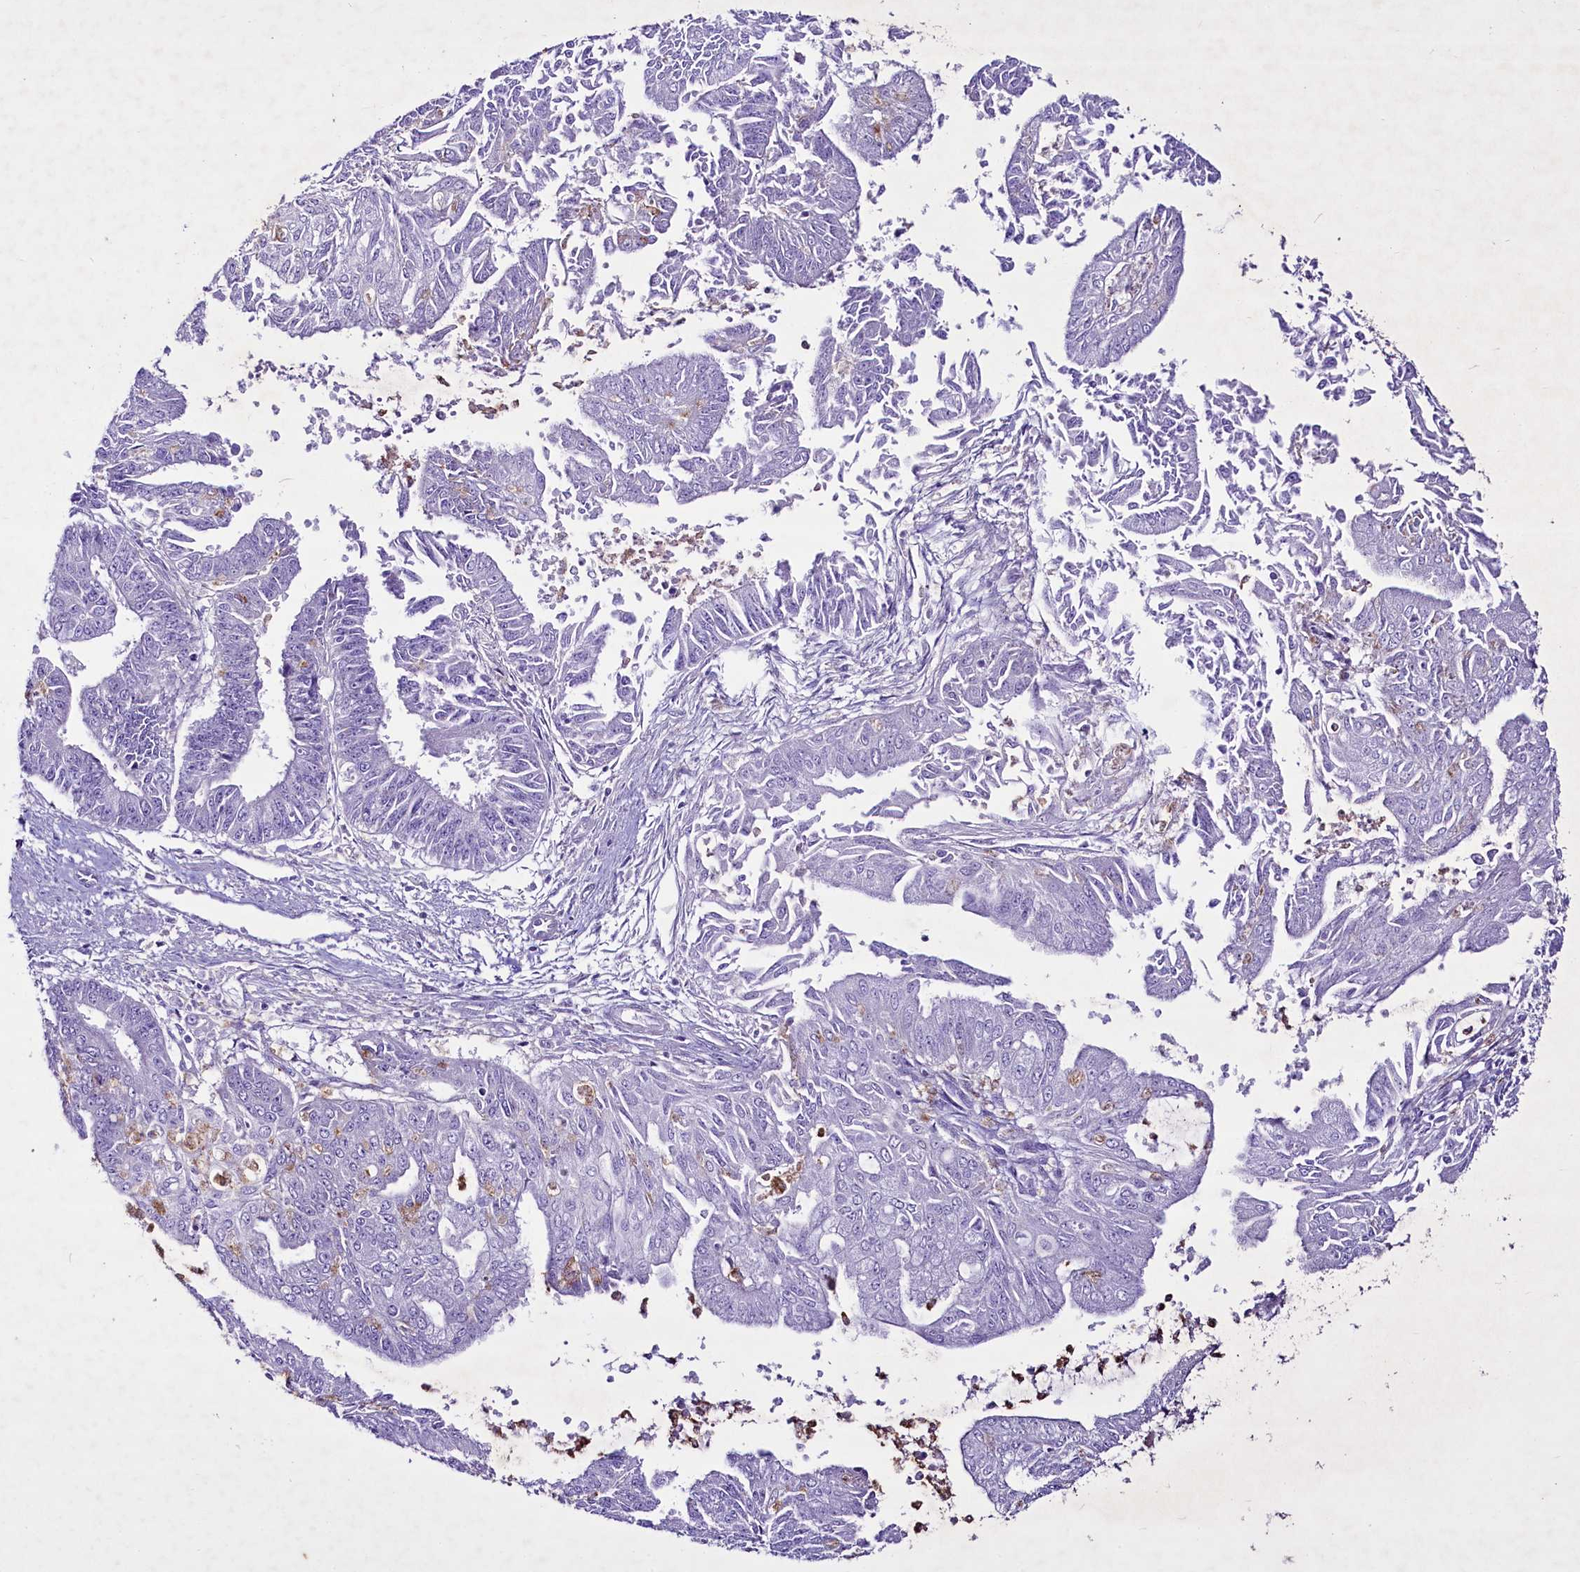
{"staining": {"intensity": "negative", "quantity": "none", "location": "none"}, "tissue": "endometrial cancer", "cell_type": "Tumor cells", "image_type": "cancer", "snomed": [{"axis": "morphology", "description": "Adenocarcinoma, NOS"}, {"axis": "topography", "description": "Endometrium"}], "caption": "The image reveals no significant positivity in tumor cells of endometrial cancer.", "gene": "FAM209B", "patient": {"sex": "female", "age": 73}}